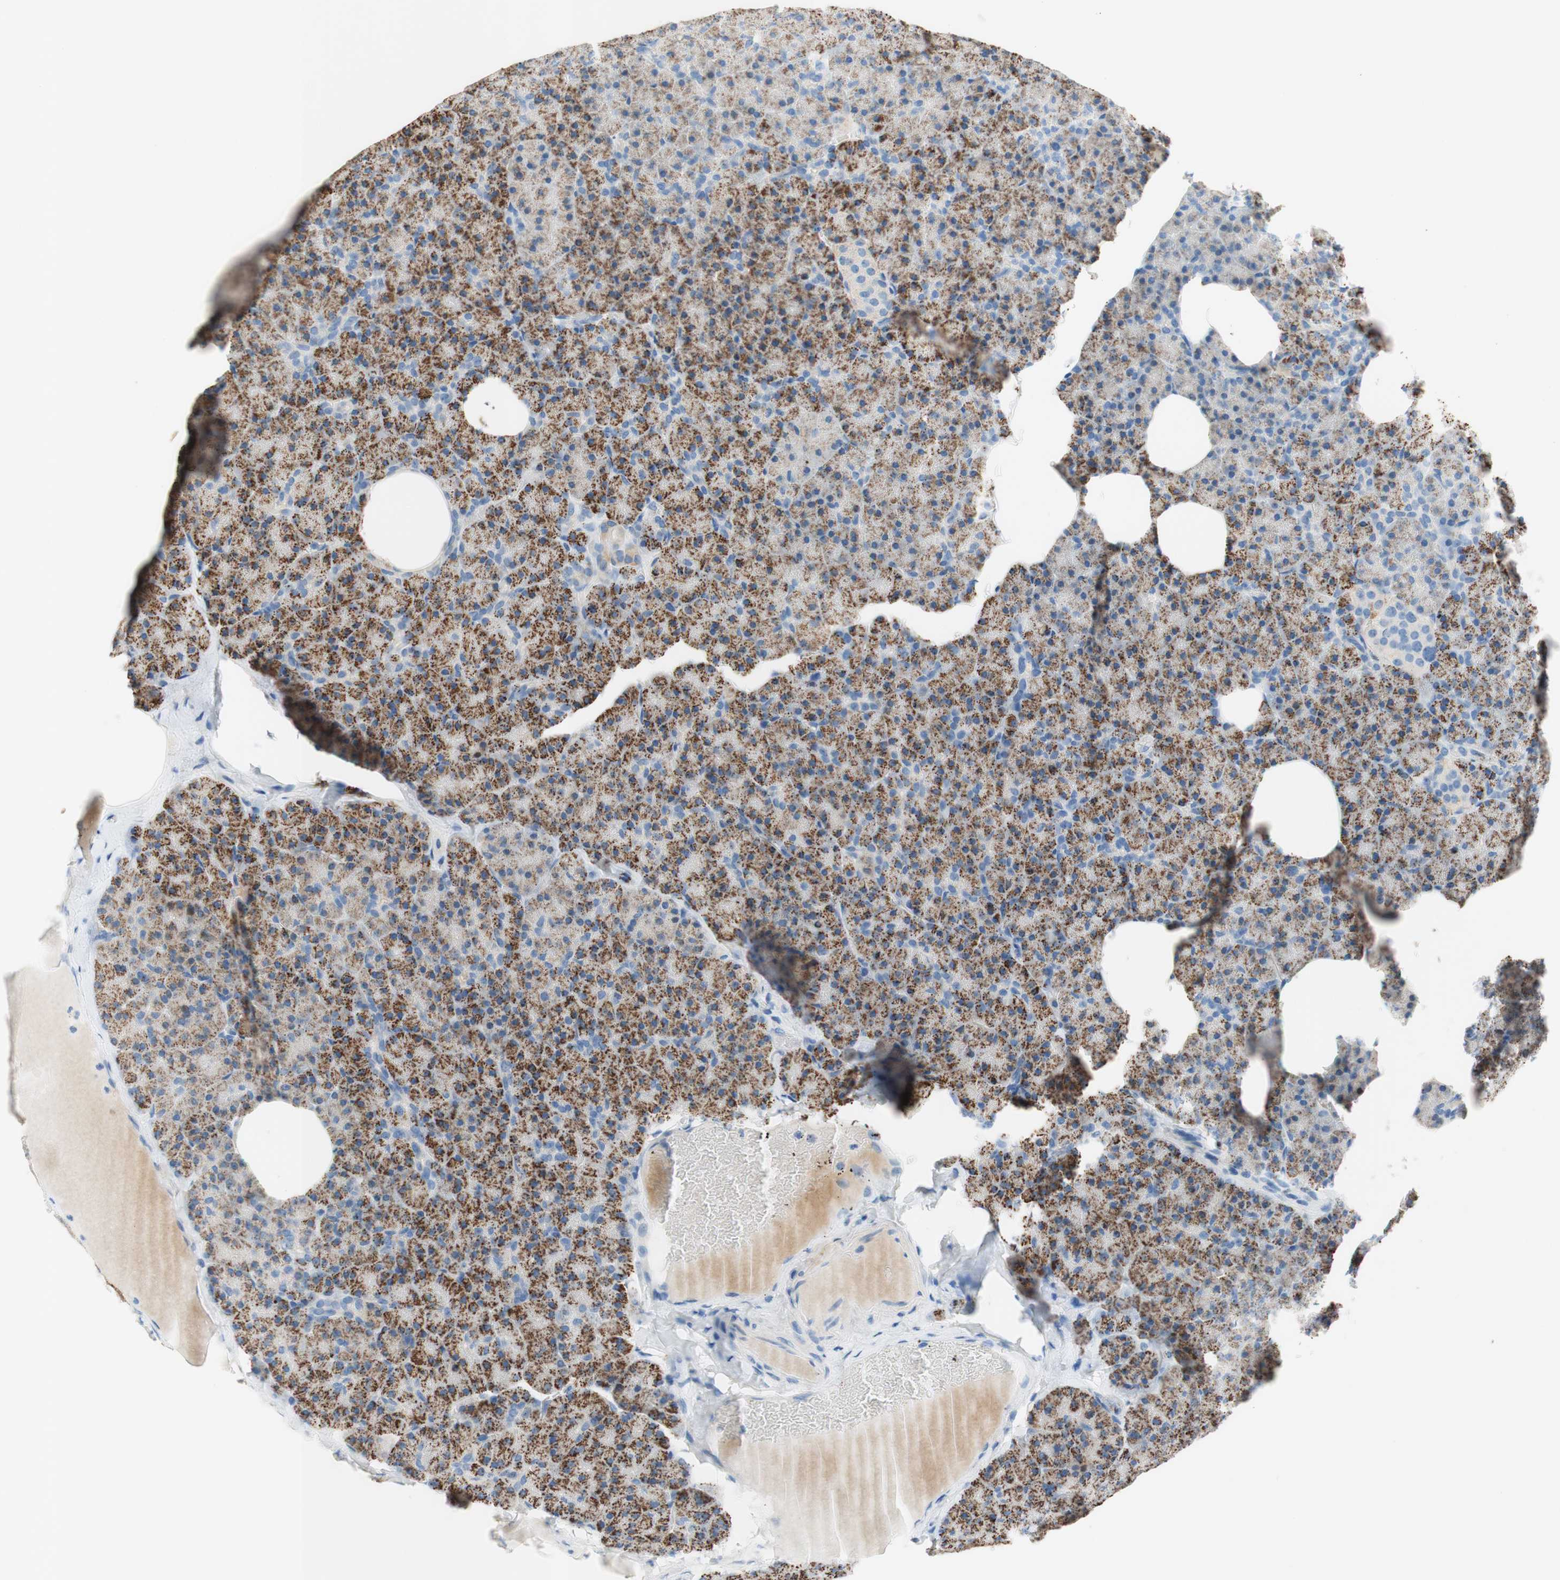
{"staining": {"intensity": "moderate", "quantity": ">75%", "location": "cytoplasmic/membranous"}, "tissue": "pancreas", "cell_type": "Exocrine glandular cells", "image_type": "normal", "snomed": [{"axis": "morphology", "description": "Normal tissue, NOS"}, {"axis": "topography", "description": "Pancreas"}], "caption": "Exocrine glandular cells display medium levels of moderate cytoplasmic/membranous expression in about >75% of cells in benign pancreas. The staining was performed using DAB to visualize the protein expression in brown, while the nuclei were stained in blue with hematoxylin (Magnification: 20x).", "gene": "POLR2J3", "patient": {"sex": "female", "age": 35}}